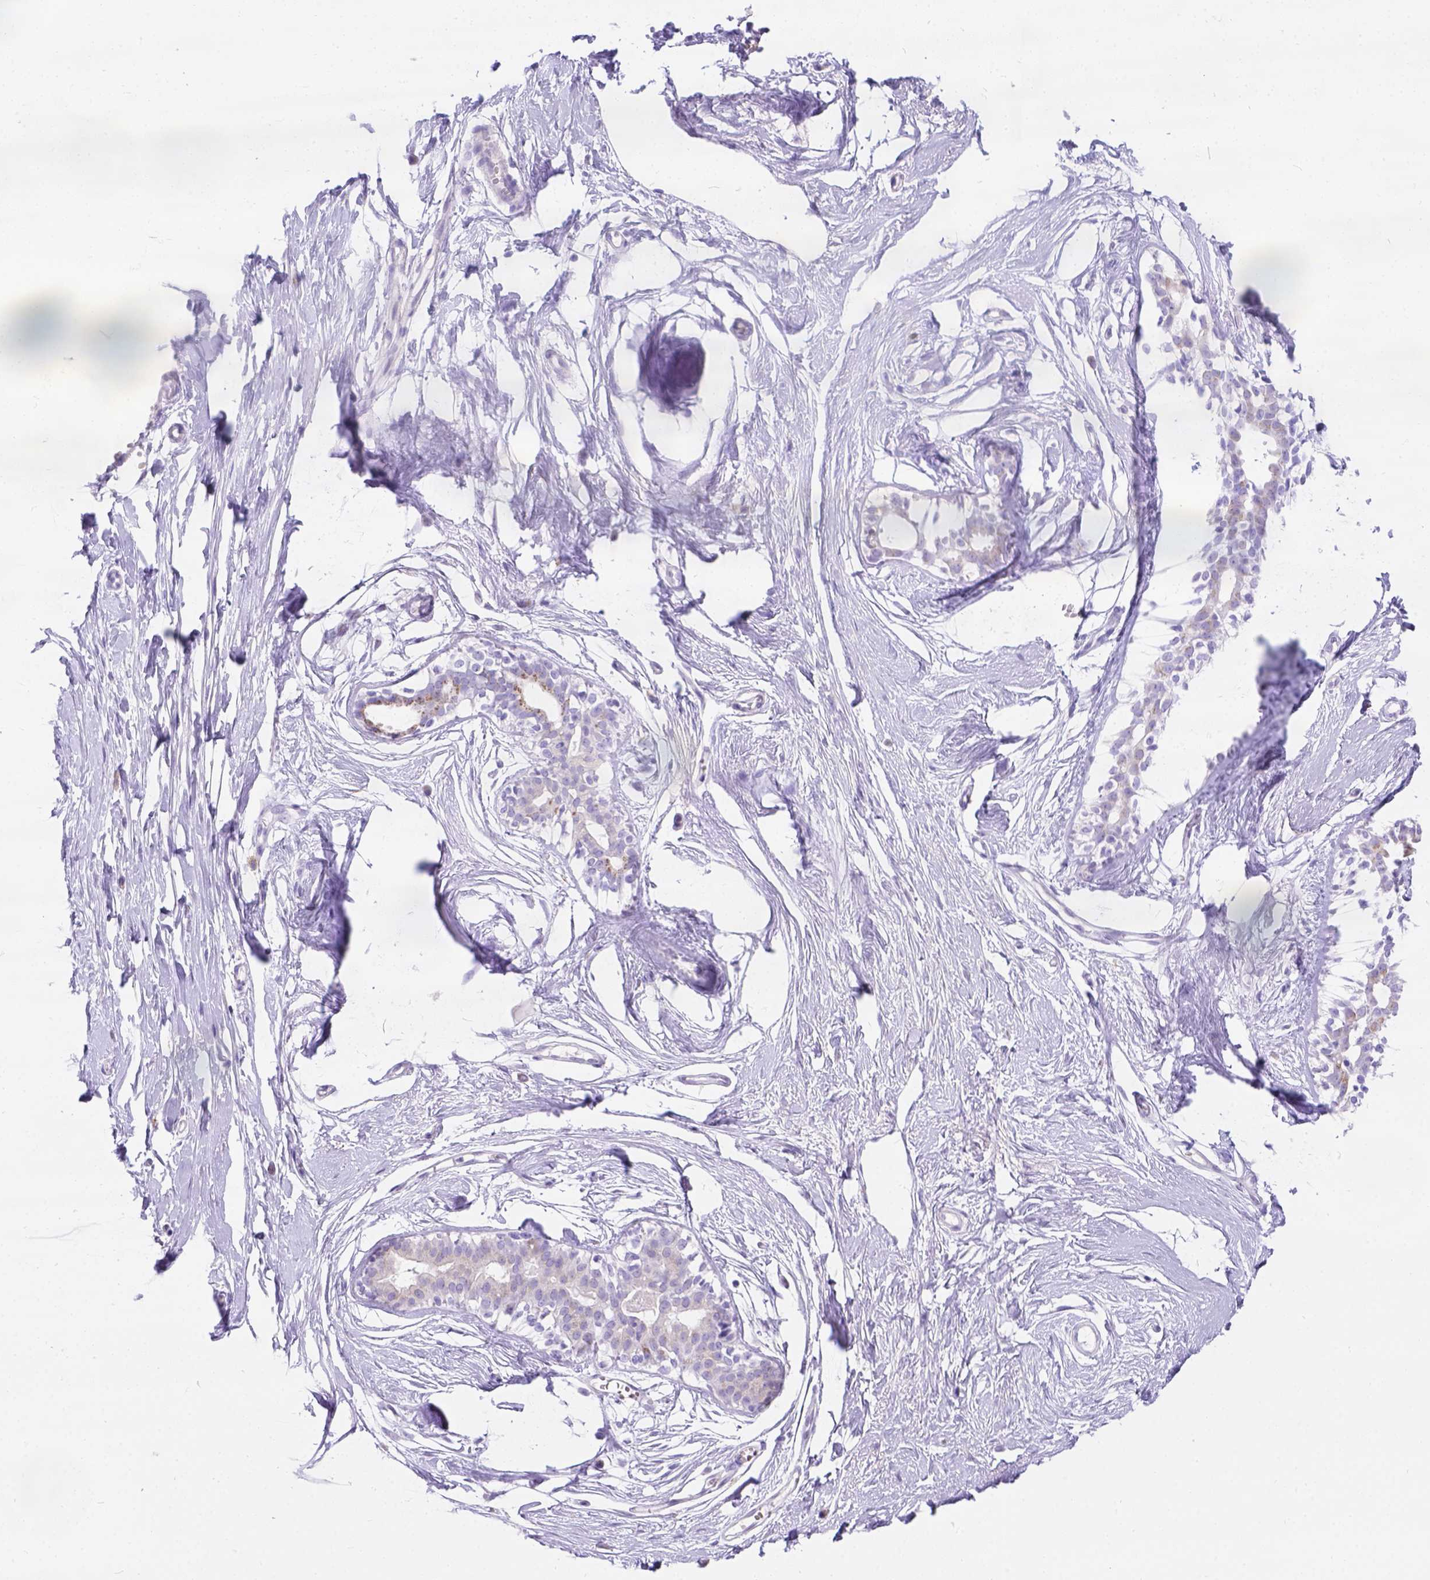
{"staining": {"intensity": "negative", "quantity": "none", "location": "none"}, "tissue": "breast", "cell_type": "Adipocytes", "image_type": "normal", "snomed": [{"axis": "morphology", "description": "Normal tissue, NOS"}, {"axis": "topography", "description": "Breast"}], "caption": "IHC histopathology image of normal breast stained for a protein (brown), which demonstrates no expression in adipocytes. Nuclei are stained in blue.", "gene": "PHF7", "patient": {"sex": "female", "age": 49}}